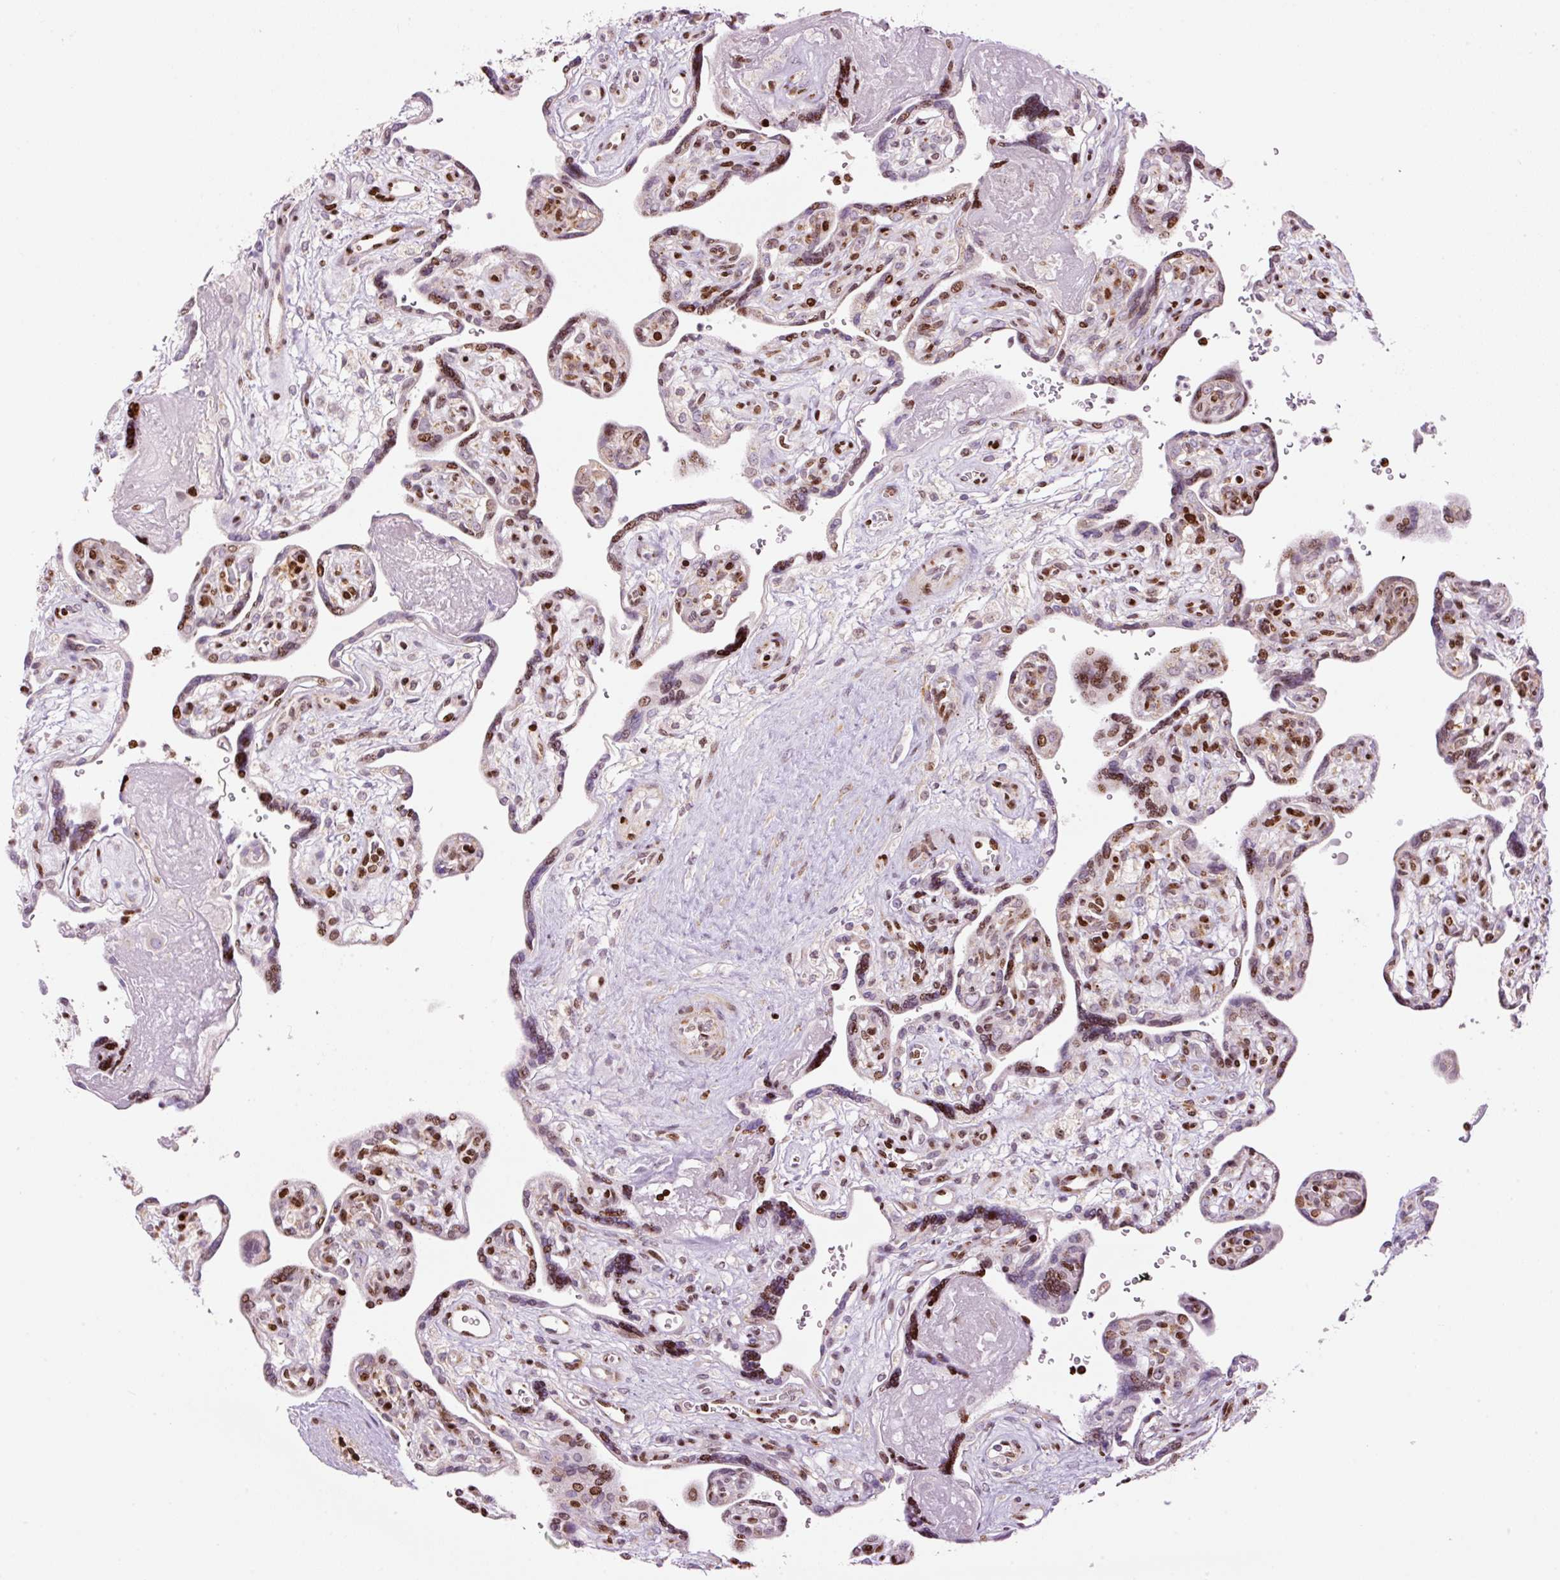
{"staining": {"intensity": "negative", "quantity": "none", "location": "none"}, "tissue": "placenta", "cell_type": "Decidual cells", "image_type": "normal", "snomed": [{"axis": "morphology", "description": "Normal tissue, NOS"}, {"axis": "topography", "description": "Placenta"}], "caption": "Immunohistochemistry (IHC) image of benign placenta stained for a protein (brown), which exhibits no positivity in decidual cells.", "gene": "TMEM8B", "patient": {"sex": "female", "age": 39}}